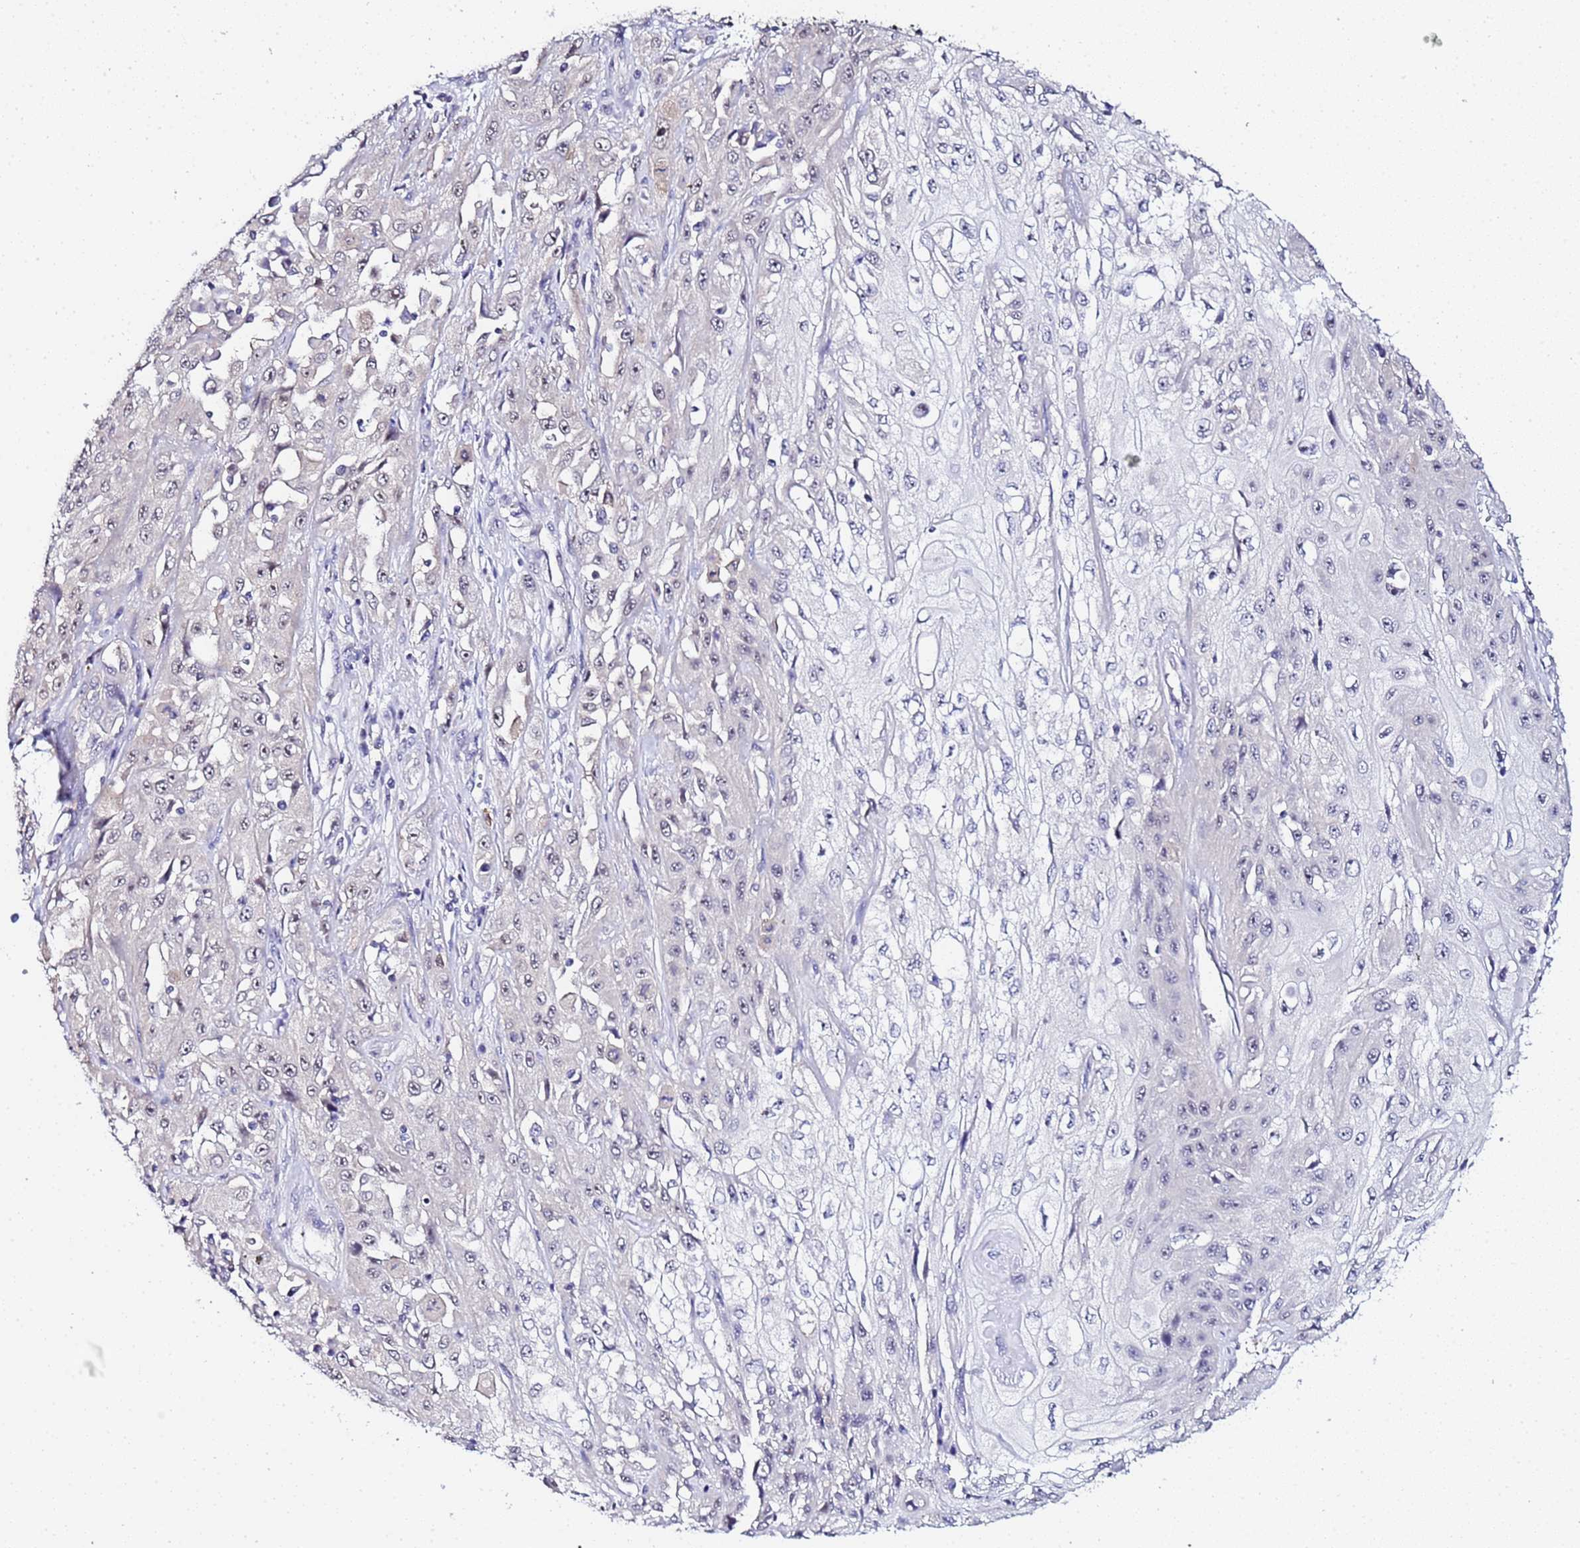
{"staining": {"intensity": "weak", "quantity": "<25%", "location": "nuclear"}, "tissue": "skin cancer", "cell_type": "Tumor cells", "image_type": "cancer", "snomed": [{"axis": "morphology", "description": "Squamous cell carcinoma, NOS"}, {"axis": "morphology", "description": "Squamous cell carcinoma, metastatic, NOS"}, {"axis": "topography", "description": "Skin"}, {"axis": "topography", "description": "Lymph node"}], "caption": "IHC of human skin cancer (squamous cell carcinoma) shows no staining in tumor cells.", "gene": "ACTL6B", "patient": {"sex": "male", "age": 75}}